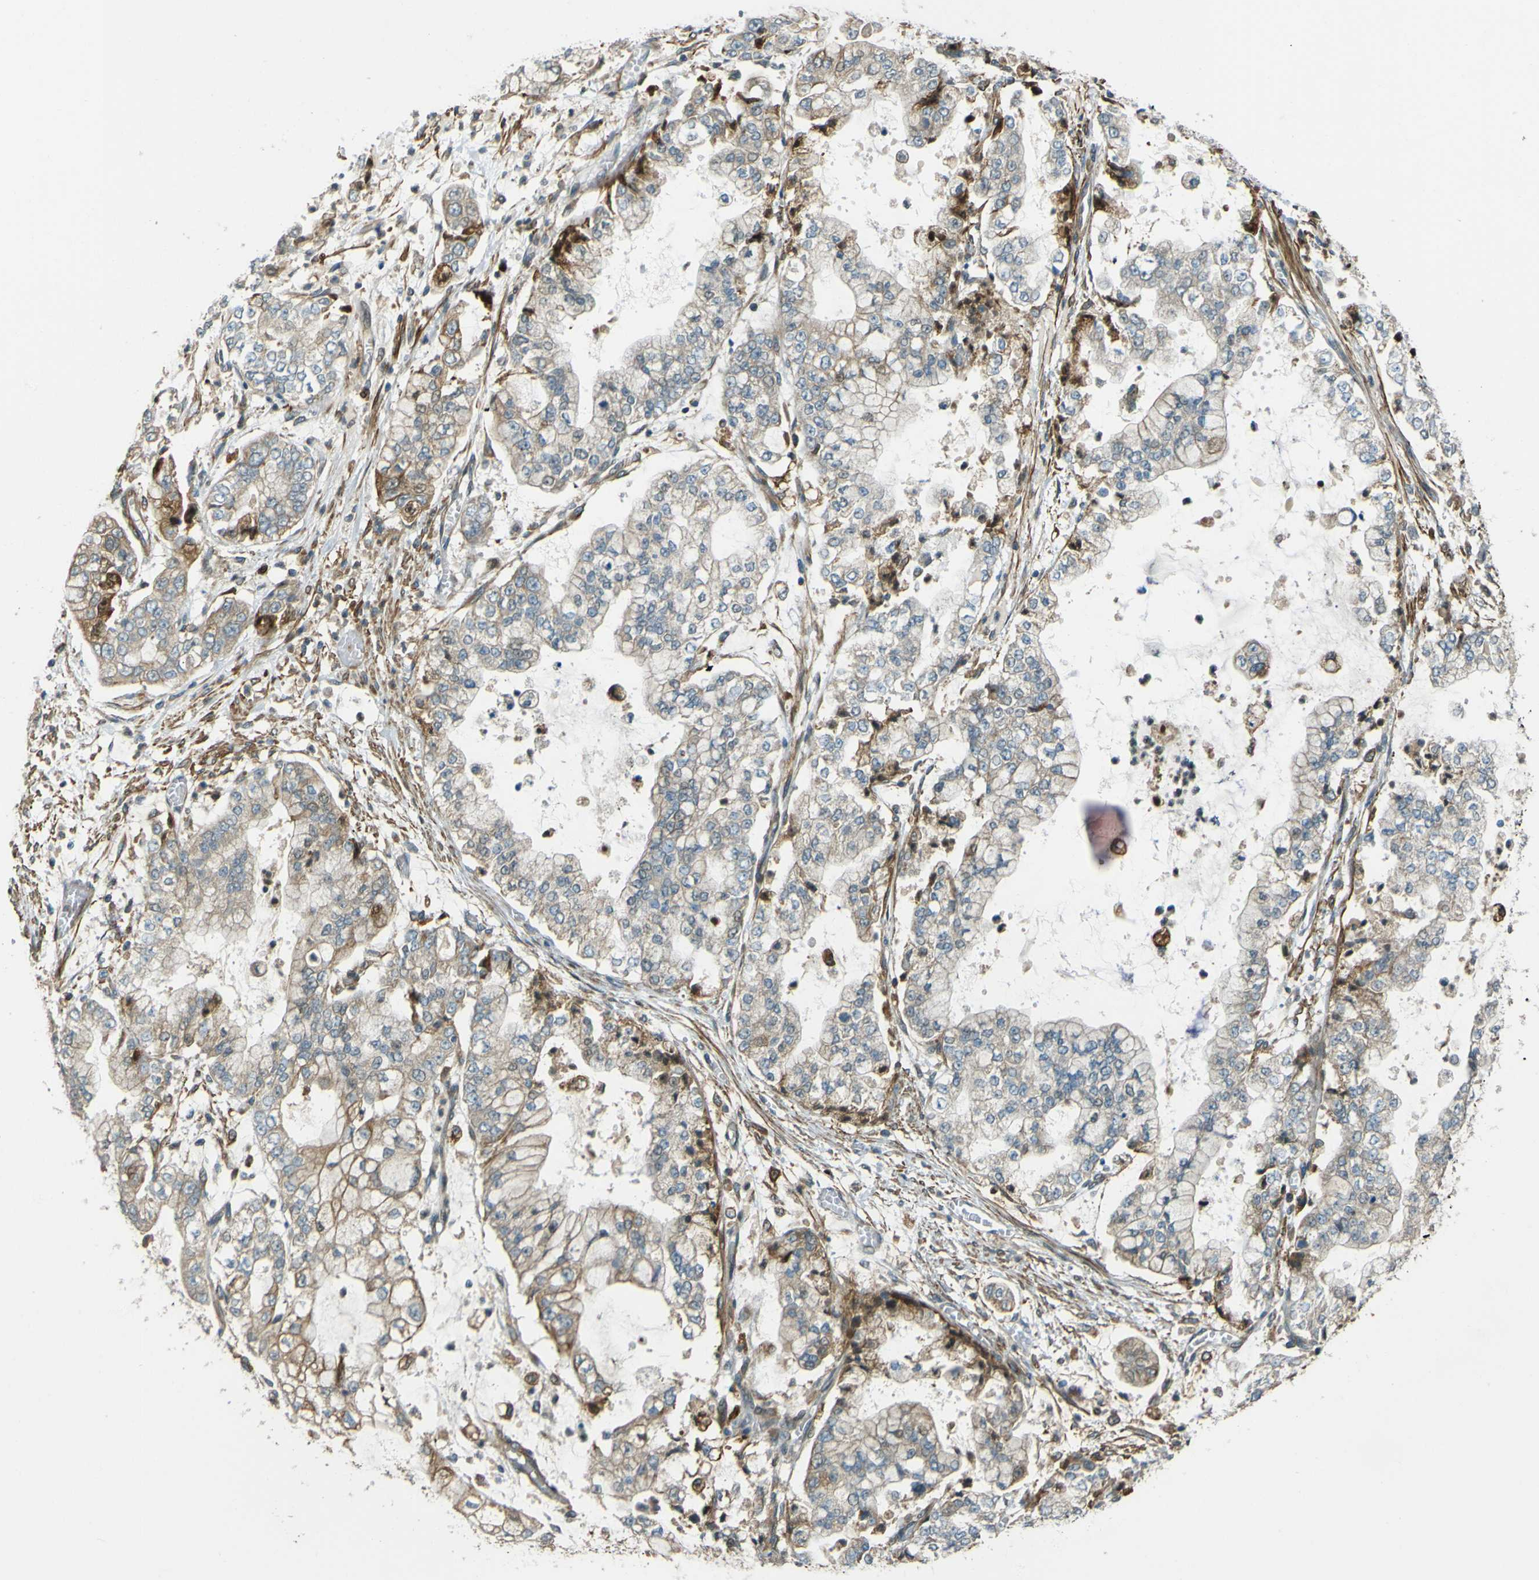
{"staining": {"intensity": "weak", "quantity": "<25%", "location": "cytoplasmic/membranous"}, "tissue": "stomach cancer", "cell_type": "Tumor cells", "image_type": "cancer", "snomed": [{"axis": "morphology", "description": "Adenocarcinoma, NOS"}, {"axis": "topography", "description": "Stomach"}], "caption": "A micrograph of stomach adenocarcinoma stained for a protein displays no brown staining in tumor cells.", "gene": "LPCAT1", "patient": {"sex": "male", "age": 76}}